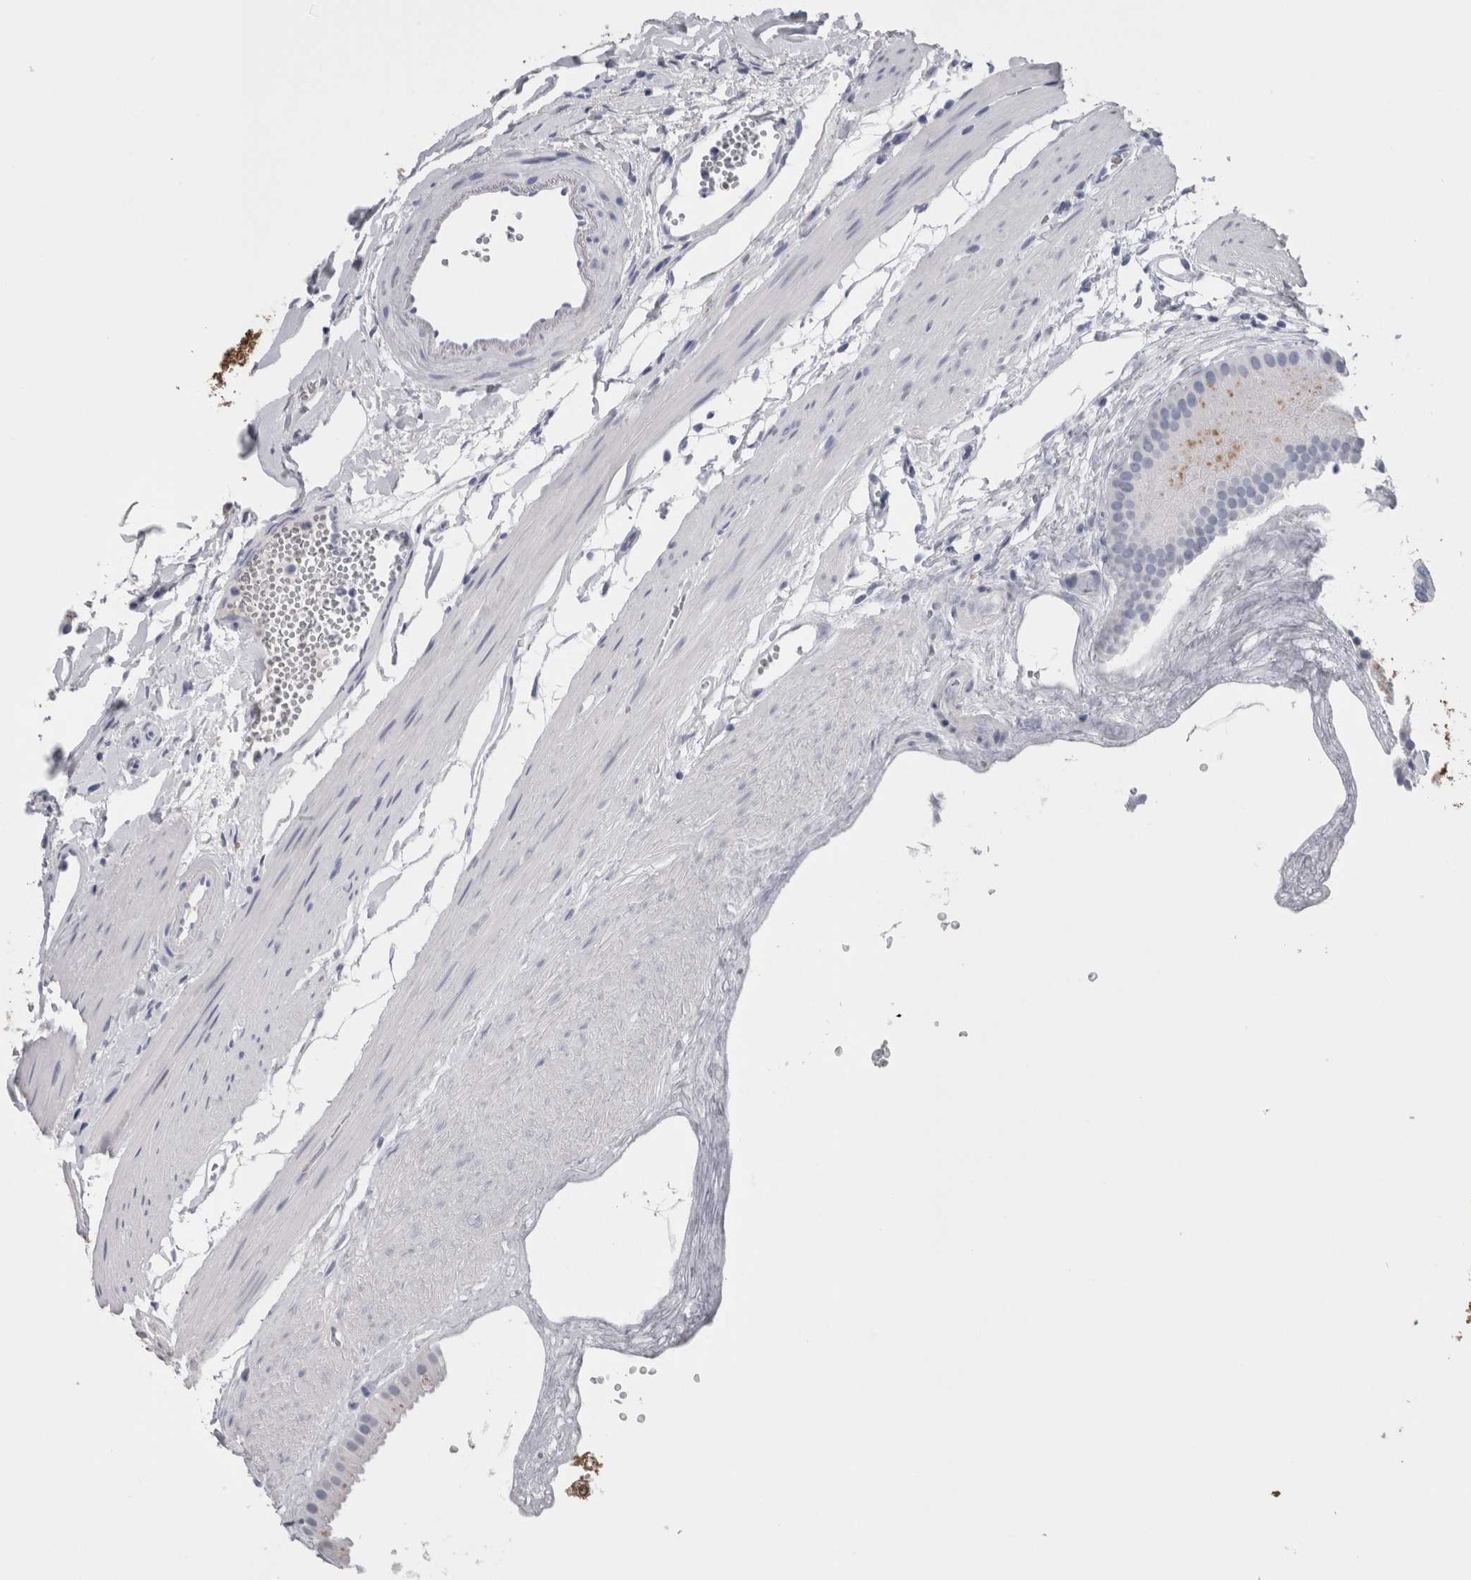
{"staining": {"intensity": "weak", "quantity": "25%-75%", "location": "cytoplasmic/membranous"}, "tissue": "gallbladder", "cell_type": "Glandular cells", "image_type": "normal", "snomed": [{"axis": "morphology", "description": "Normal tissue, NOS"}, {"axis": "topography", "description": "Gallbladder"}], "caption": "Glandular cells reveal low levels of weak cytoplasmic/membranous expression in about 25%-75% of cells in normal gallbladder.", "gene": "CA8", "patient": {"sex": "female", "age": 64}}